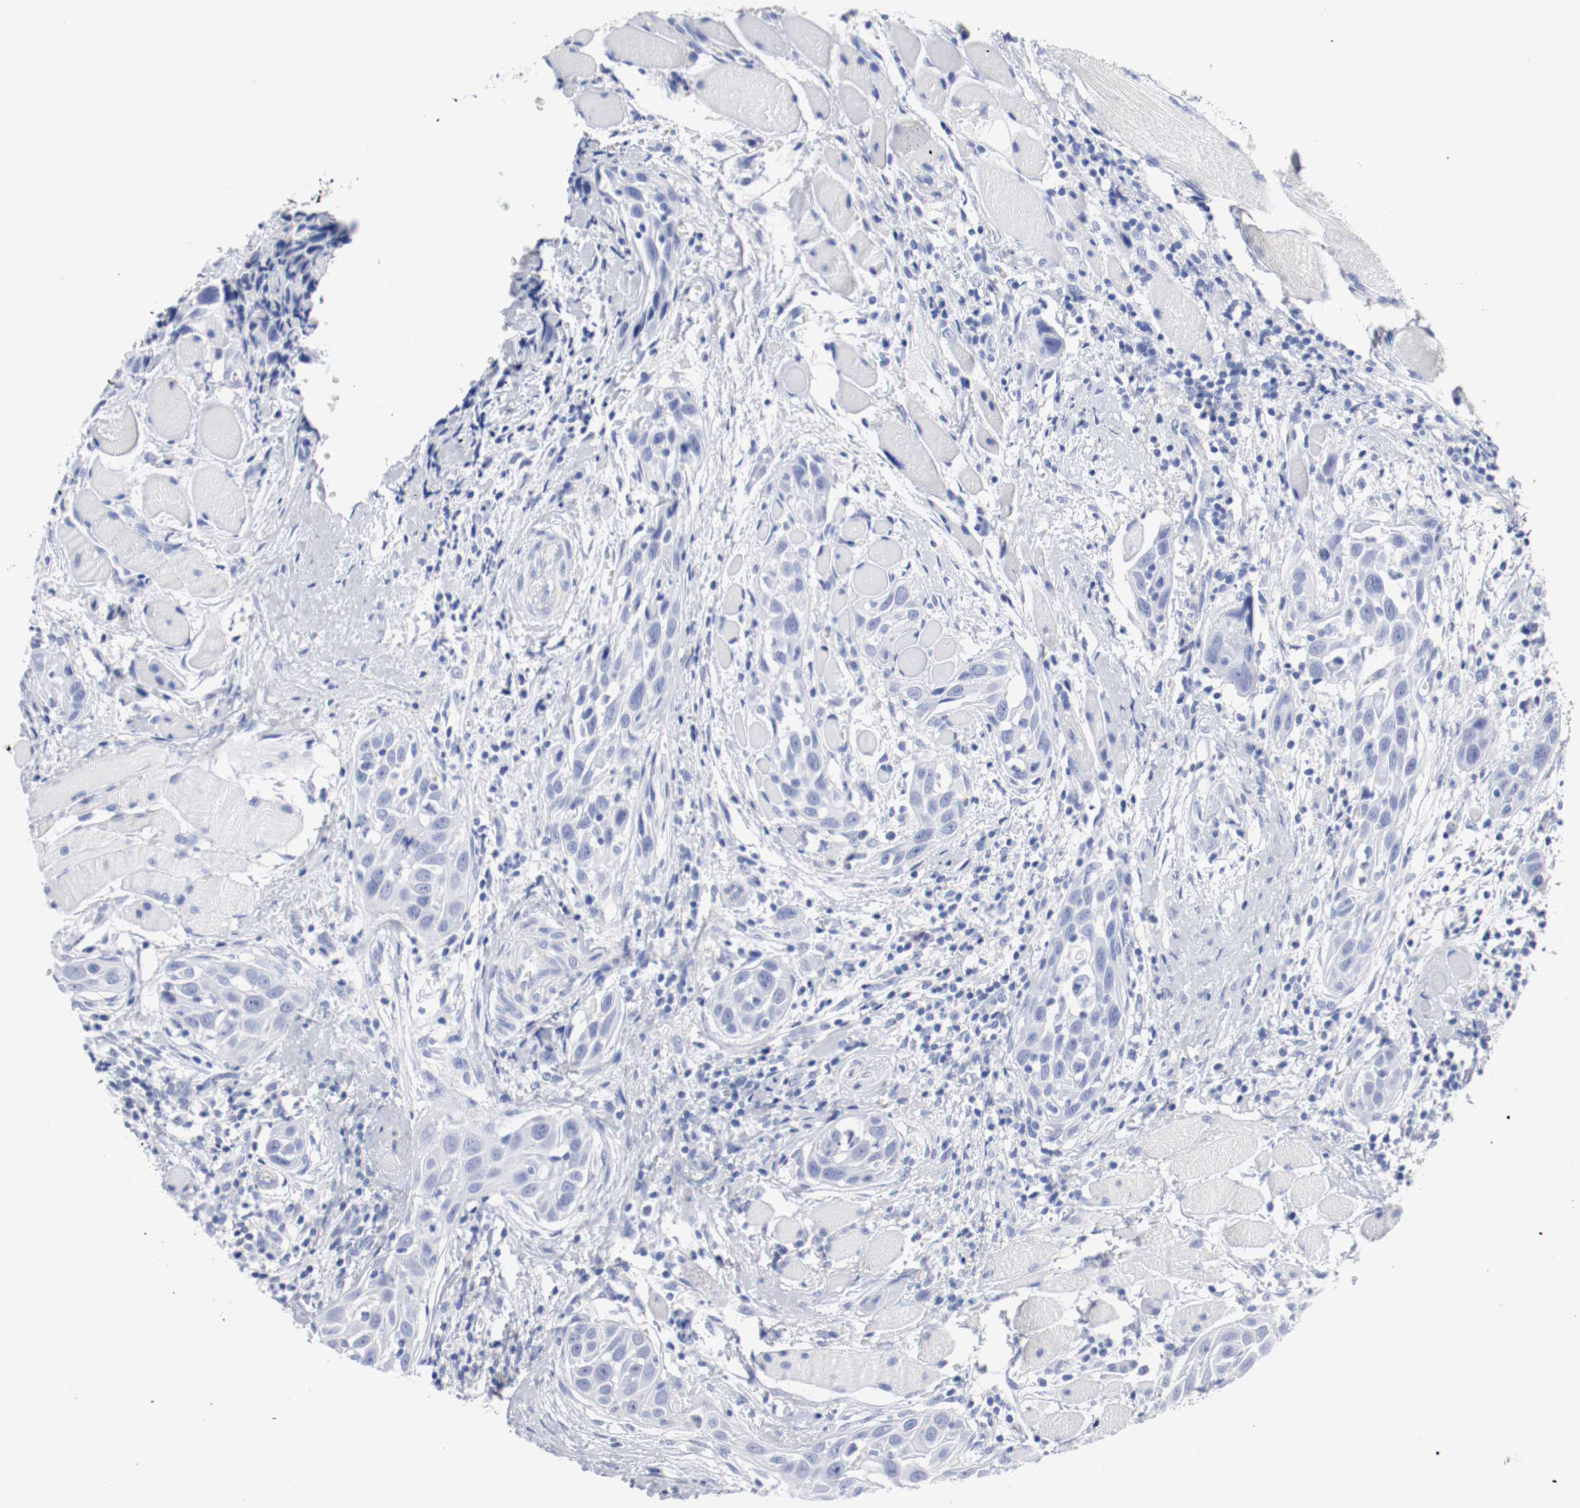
{"staining": {"intensity": "negative", "quantity": "none", "location": "none"}, "tissue": "head and neck cancer", "cell_type": "Tumor cells", "image_type": "cancer", "snomed": [{"axis": "morphology", "description": "Squamous cell carcinoma, NOS"}, {"axis": "topography", "description": "Oral tissue"}, {"axis": "topography", "description": "Head-Neck"}], "caption": "Protein analysis of squamous cell carcinoma (head and neck) displays no significant positivity in tumor cells.", "gene": "GAD1", "patient": {"sex": "female", "age": 50}}